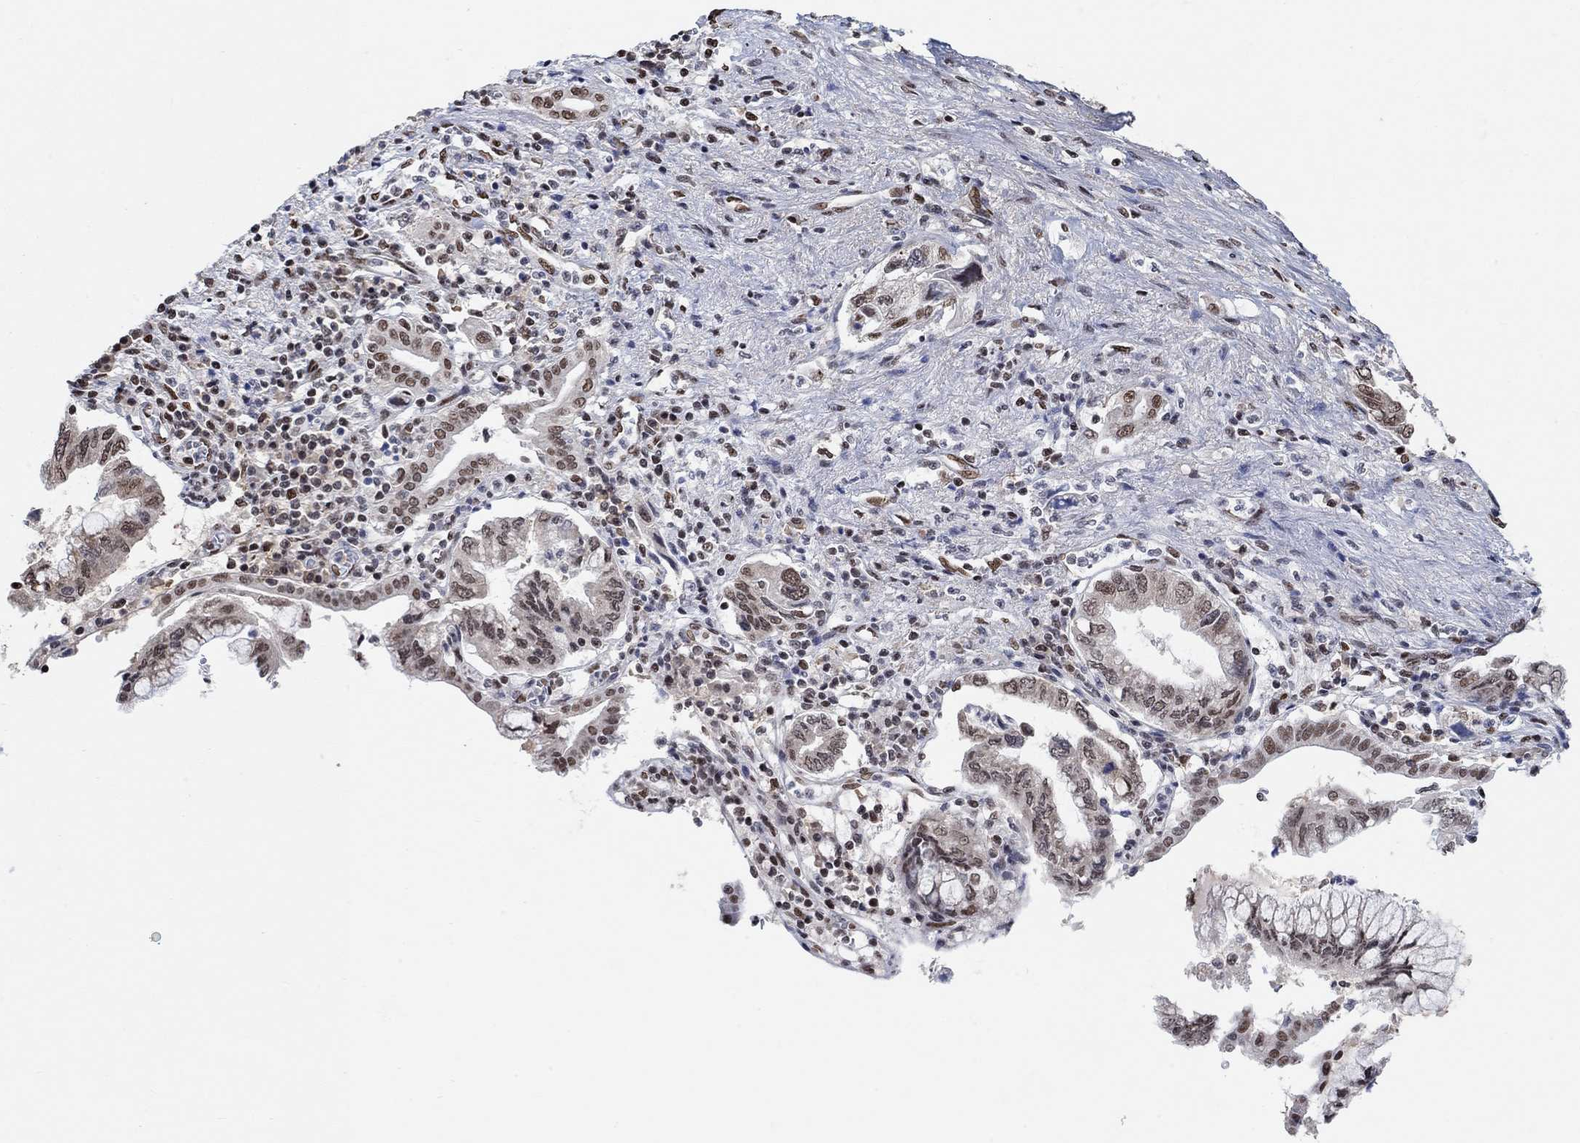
{"staining": {"intensity": "moderate", "quantity": ">75%", "location": "nuclear"}, "tissue": "pancreatic cancer", "cell_type": "Tumor cells", "image_type": "cancer", "snomed": [{"axis": "morphology", "description": "Adenocarcinoma, NOS"}, {"axis": "topography", "description": "Pancreas"}], "caption": "Pancreatic cancer tissue demonstrates moderate nuclear staining in about >75% of tumor cells Using DAB (brown) and hematoxylin (blue) stains, captured at high magnification using brightfield microscopy.", "gene": "USP39", "patient": {"sex": "female", "age": 73}}